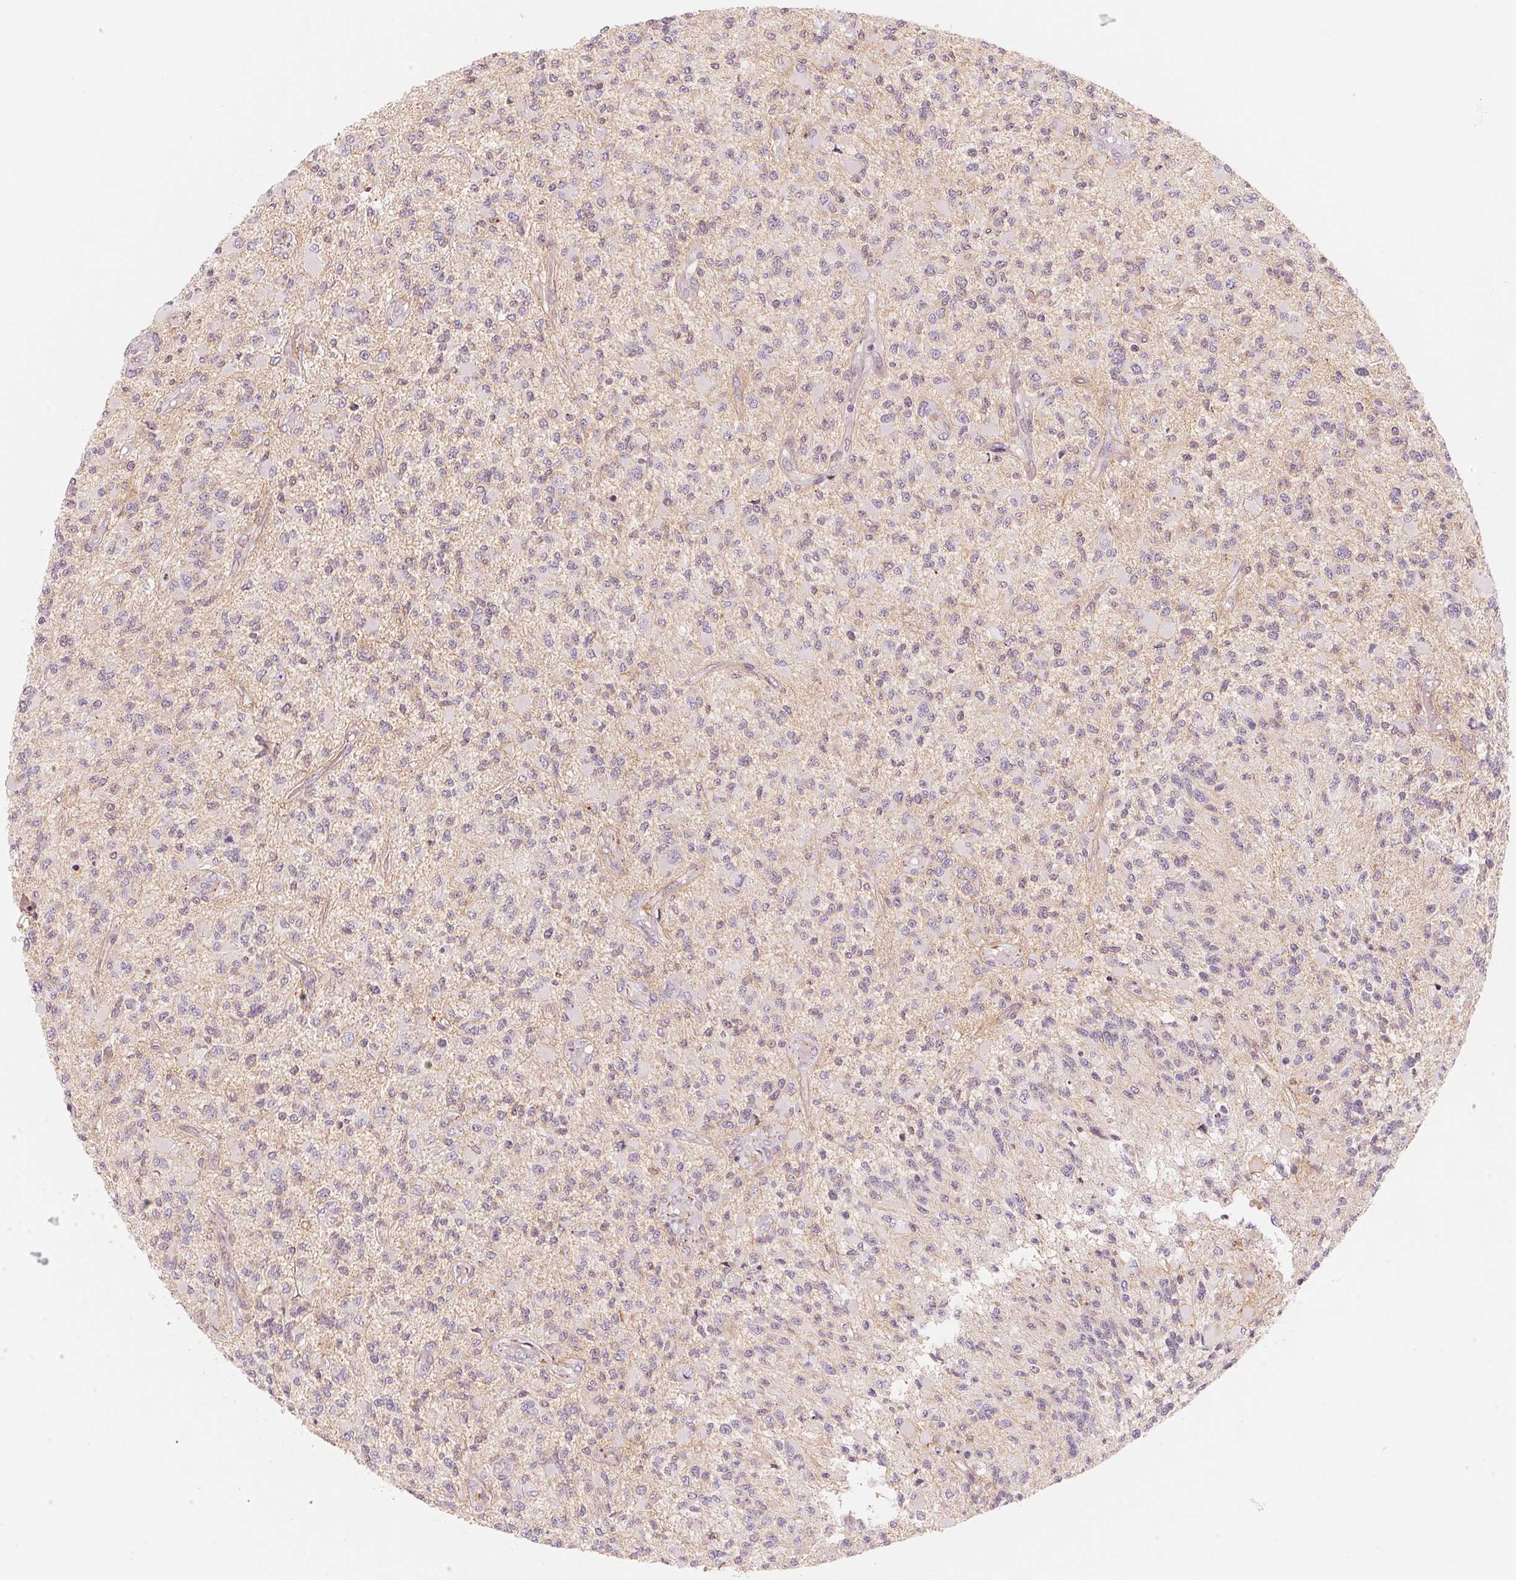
{"staining": {"intensity": "negative", "quantity": "none", "location": "none"}, "tissue": "glioma", "cell_type": "Tumor cells", "image_type": "cancer", "snomed": [{"axis": "morphology", "description": "Glioma, malignant, High grade"}, {"axis": "topography", "description": "Brain"}], "caption": "IHC micrograph of human glioma stained for a protein (brown), which demonstrates no staining in tumor cells. (Immunohistochemistry (ihc), brightfield microscopy, high magnification).", "gene": "SLC17A4", "patient": {"sex": "female", "age": 63}}